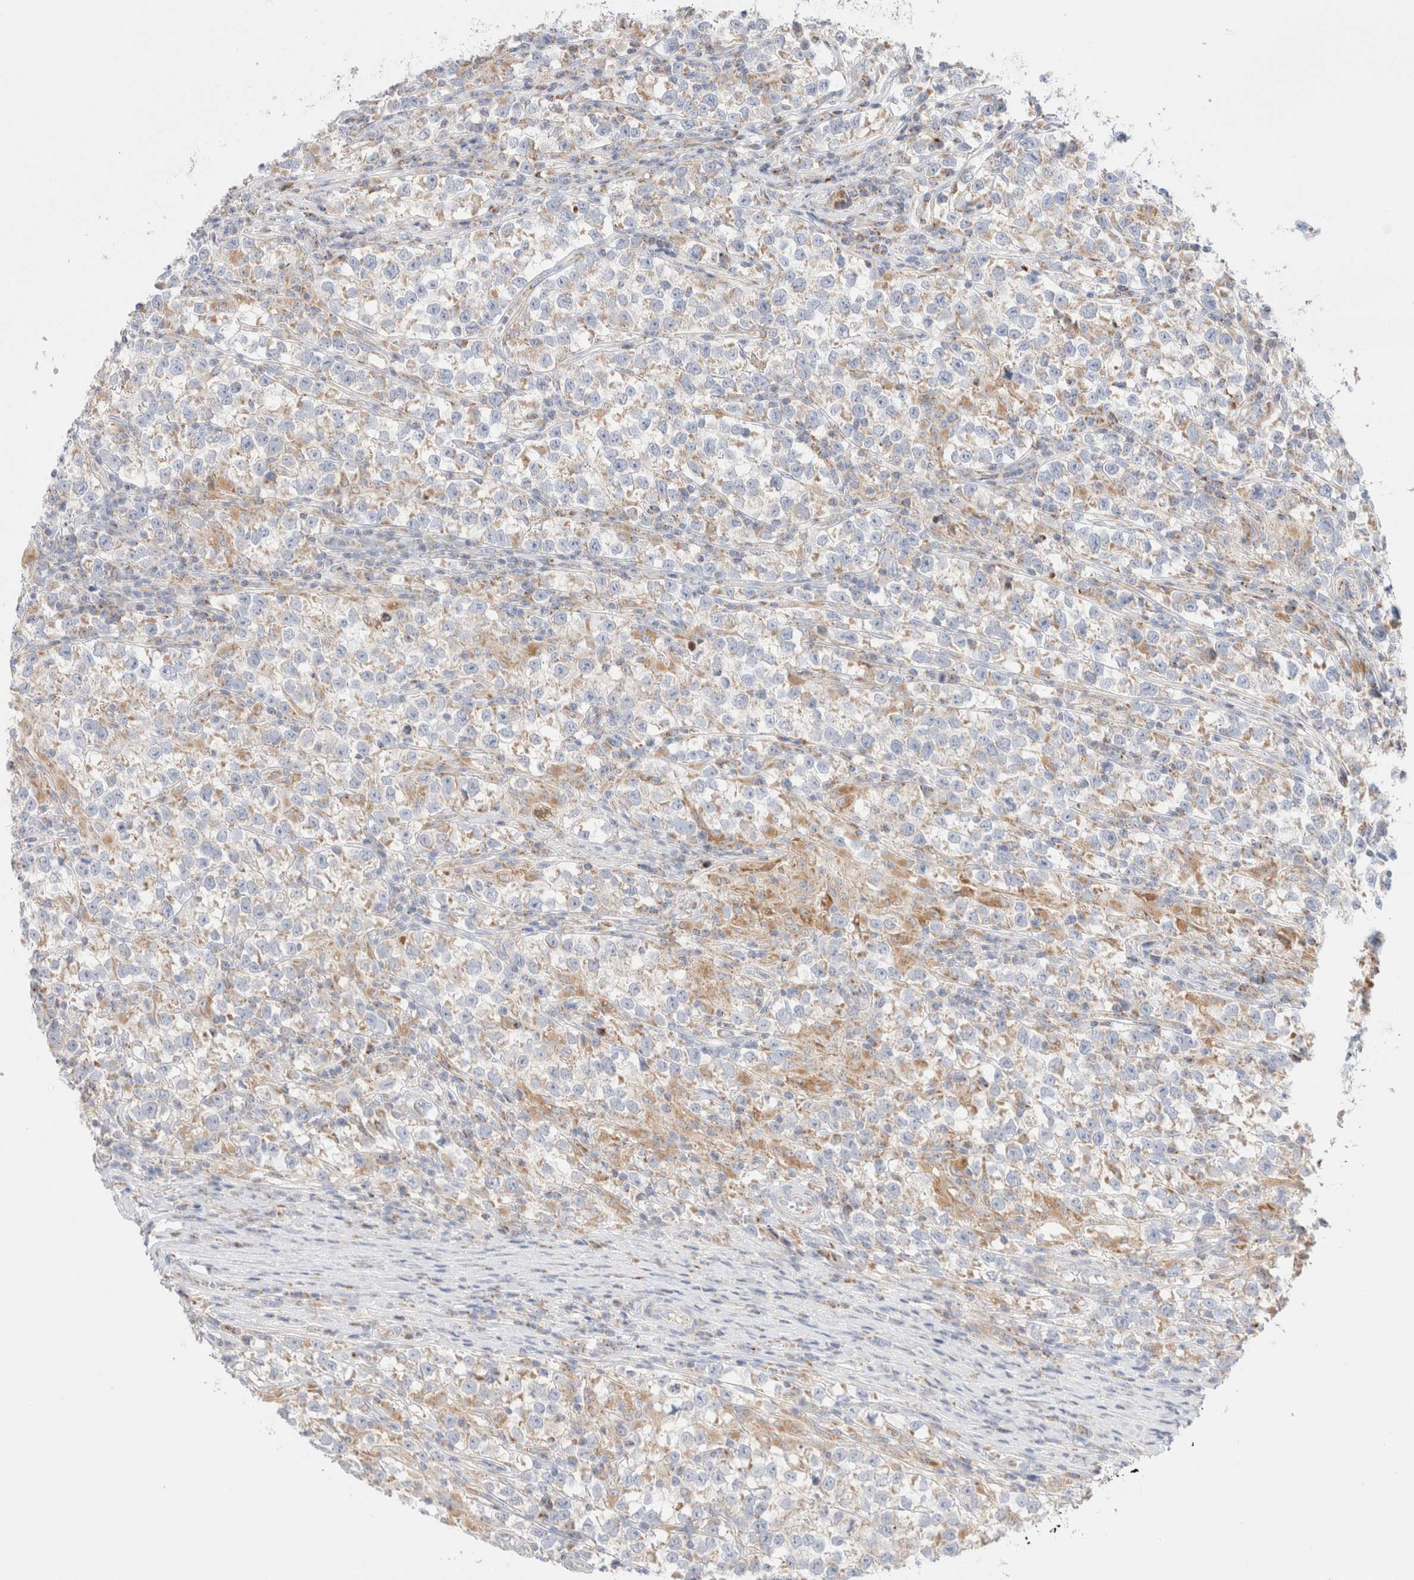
{"staining": {"intensity": "weak", "quantity": "<25%", "location": "cytoplasmic/membranous"}, "tissue": "testis cancer", "cell_type": "Tumor cells", "image_type": "cancer", "snomed": [{"axis": "morphology", "description": "Normal tissue, NOS"}, {"axis": "morphology", "description": "Seminoma, NOS"}, {"axis": "topography", "description": "Testis"}], "caption": "High power microscopy histopathology image of an immunohistochemistry photomicrograph of testis cancer, revealing no significant positivity in tumor cells.", "gene": "ATP6V1C1", "patient": {"sex": "male", "age": 43}}